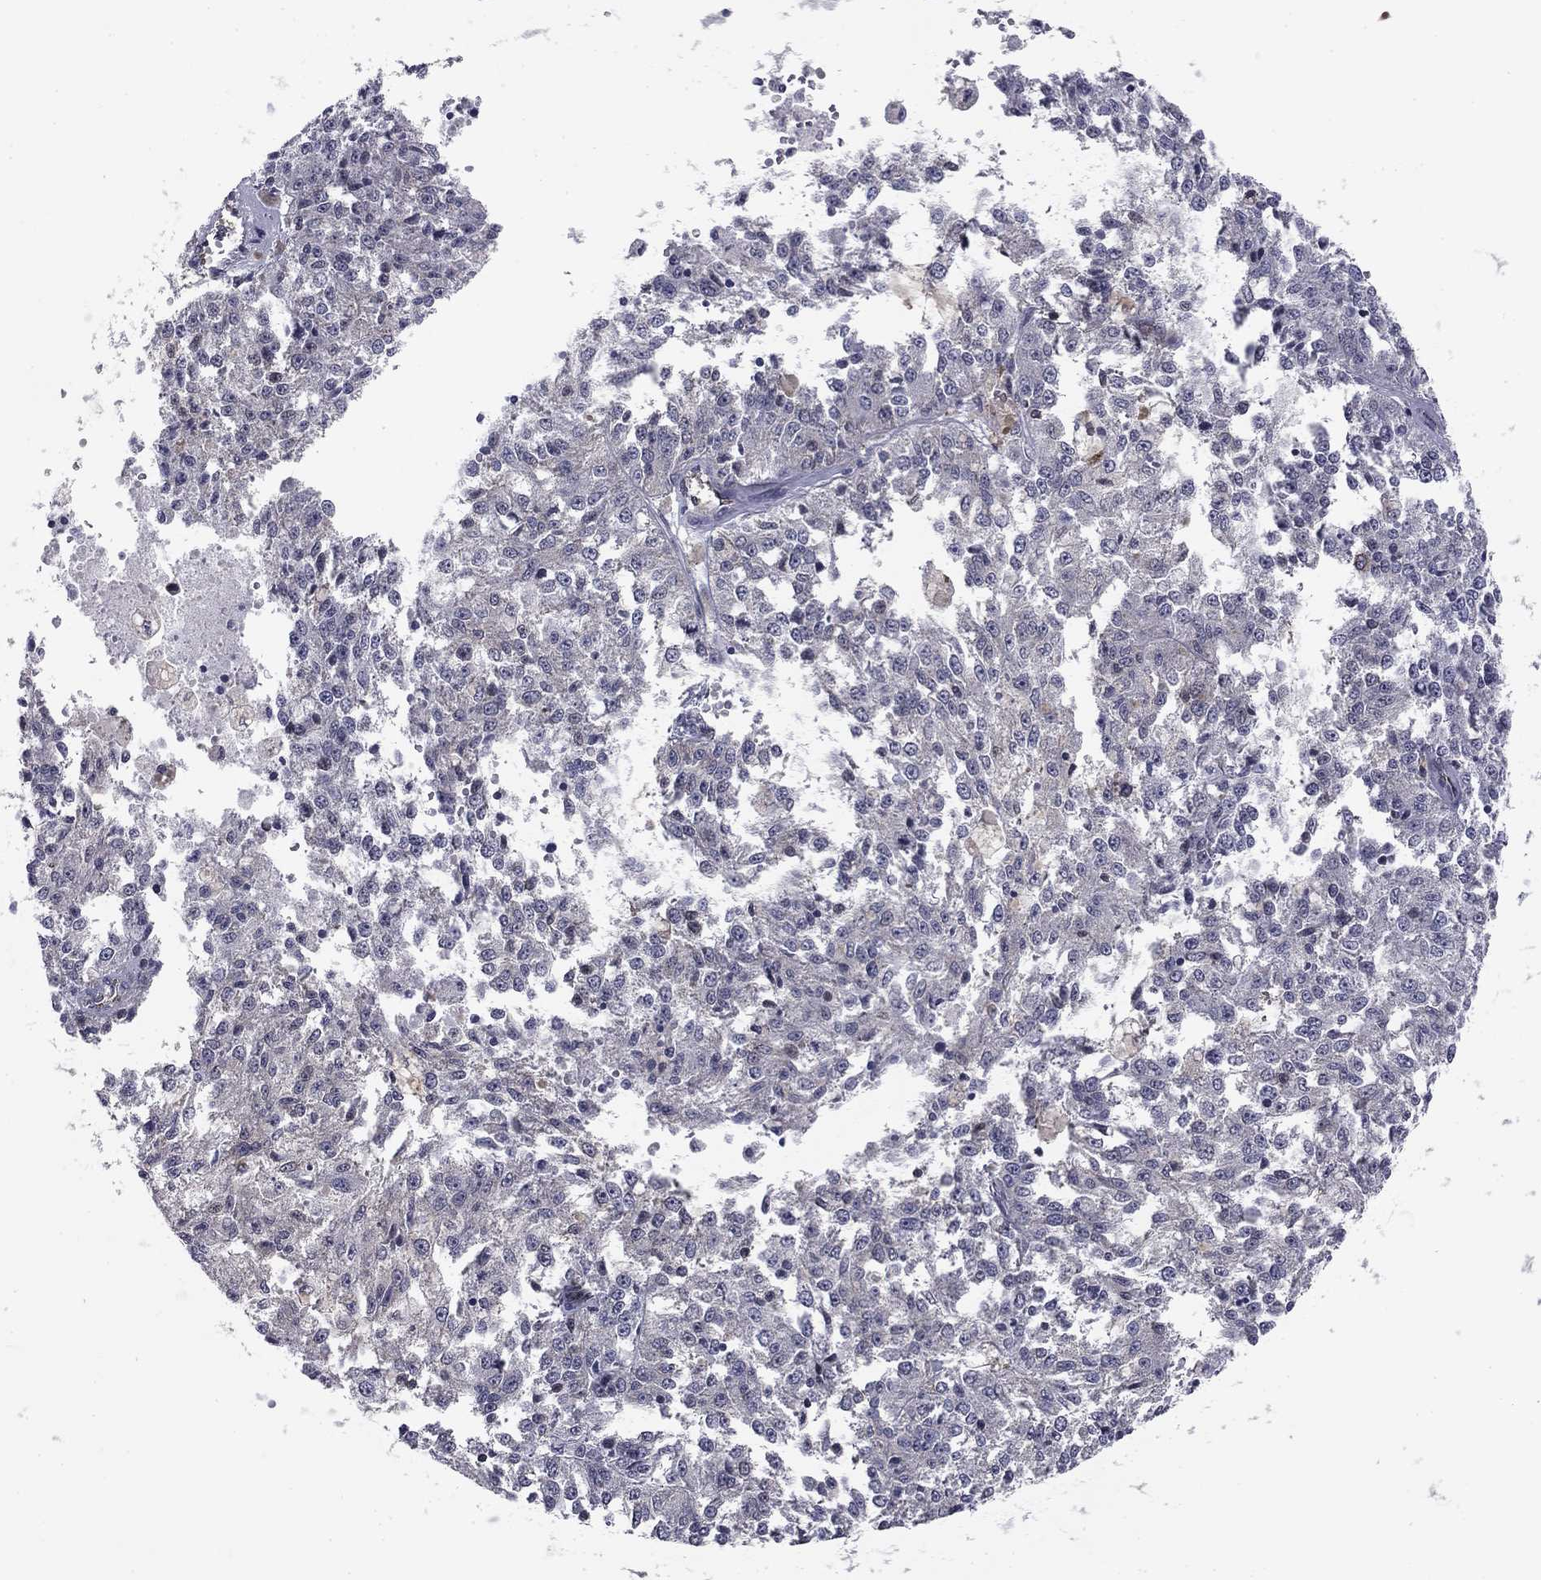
{"staining": {"intensity": "negative", "quantity": "none", "location": "none"}, "tissue": "melanoma", "cell_type": "Tumor cells", "image_type": "cancer", "snomed": [{"axis": "morphology", "description": "Malignant melanoma, Metastatic site"}, {"axis": "topography", "description": "Lymph node"}], "caption": "High magnification brightfield microscopy of melanoma stained with DAB (3,3'-diaminobenzidine) (brown) and counterstained with hematoxylin (blue): tumor cells show no significant expression. (IHC, brightfield microscopy, high magnification).", "gene": "PLCB2", "patient": {"sex": "female", "age": 64}}